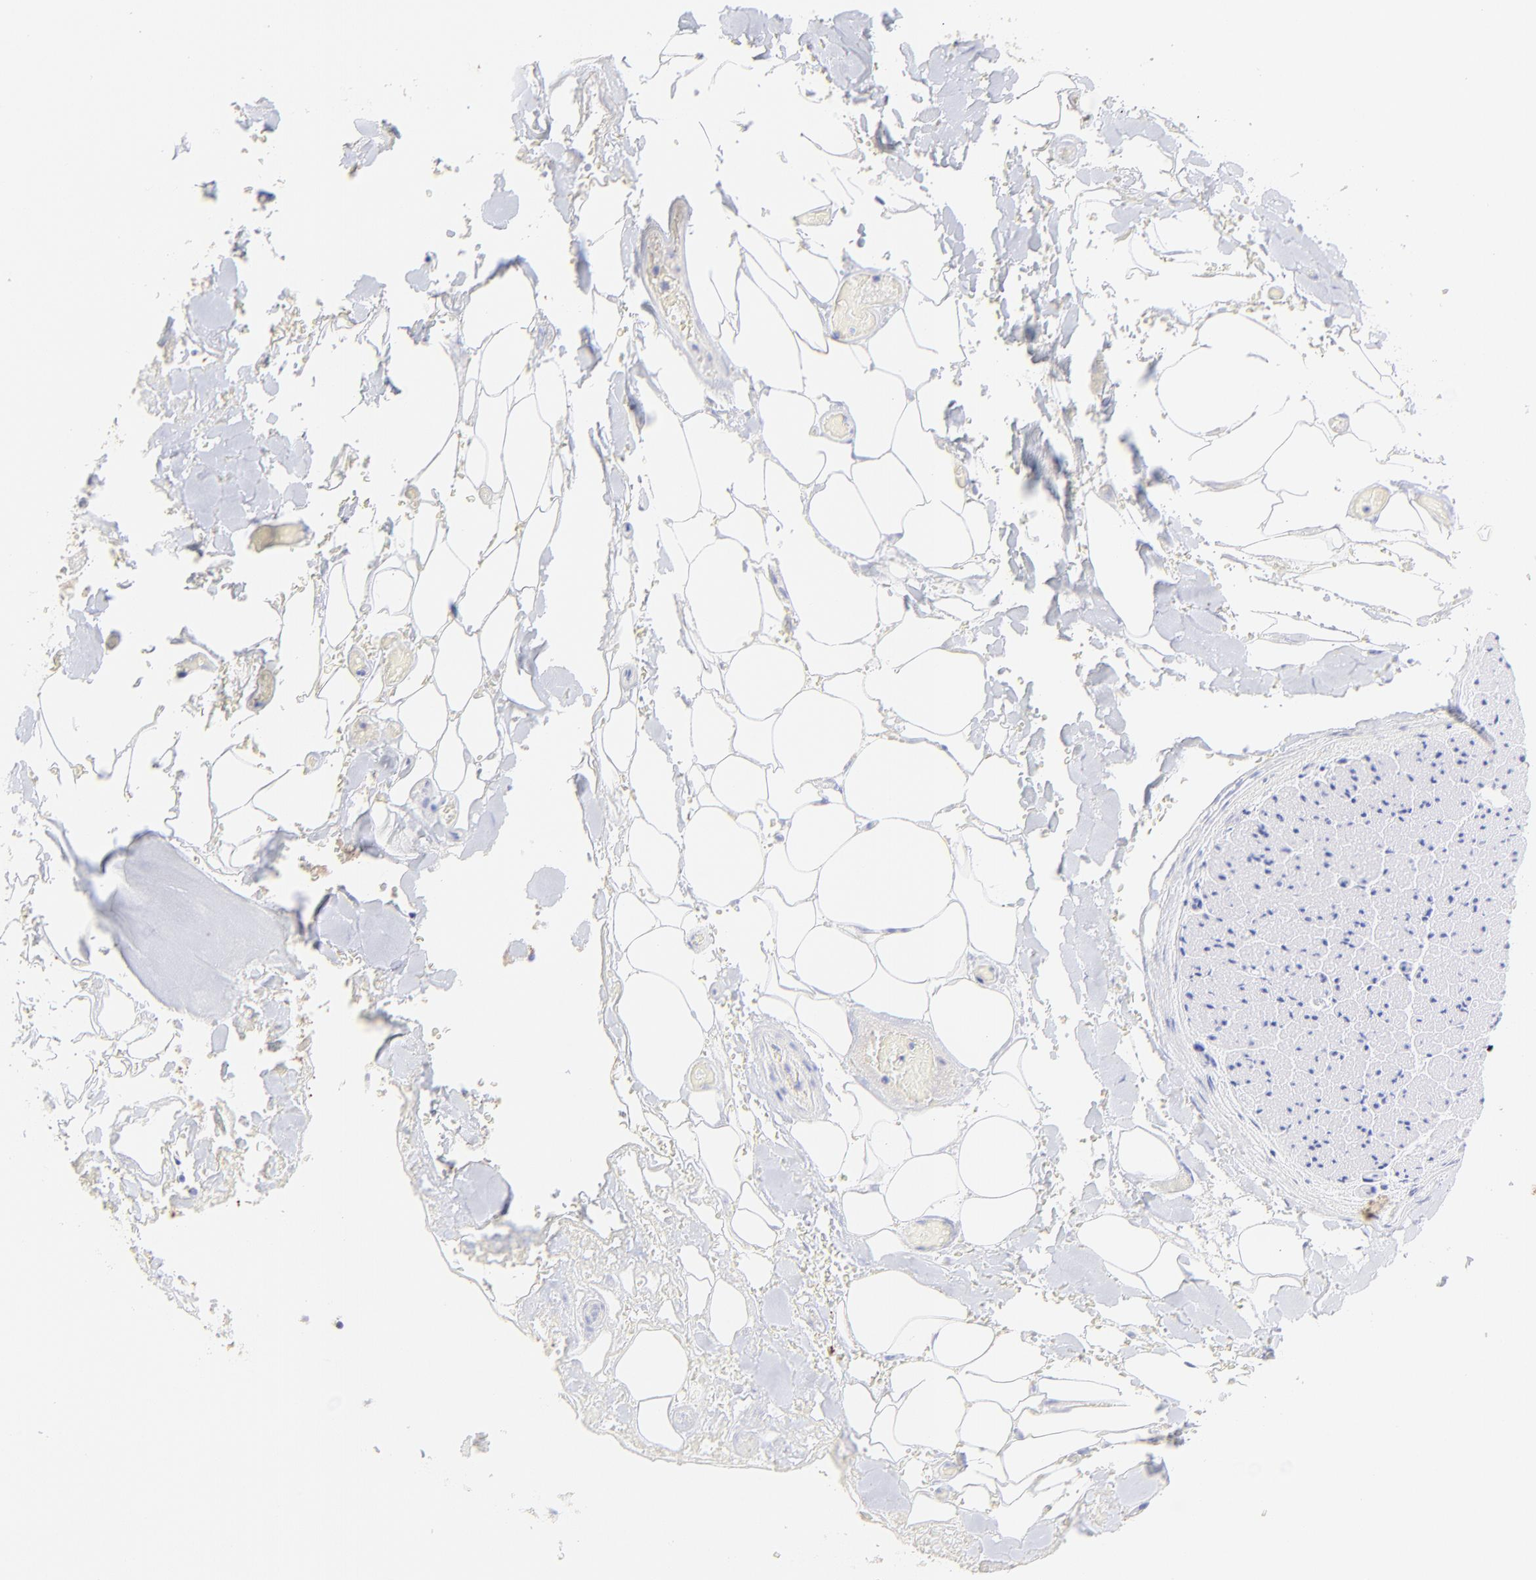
{"staining": {"intensity": "negative", "quantity": "none", "location": "none"}, "tissue": "adipose tissue", "cell_type": "Adipocytes", "image_type": "normal", "snomed": [{"axis": "morphology", "description": "Normal tissue, NOS"}, {"axis": "morphology", "description": "Cholangiocarcinoma"}, {"axis": "topography", "description": "Liver"}, {"axis": "topography", "description": "Peripheral nerve tissue"}], "caption": "This is an immunohistochemistry (IHC) micrograph of normal adipose tissue. There is no positivity in adipocytes.", "gene": "HYAL1", "patient": {"sex": "male", "age": 50}}